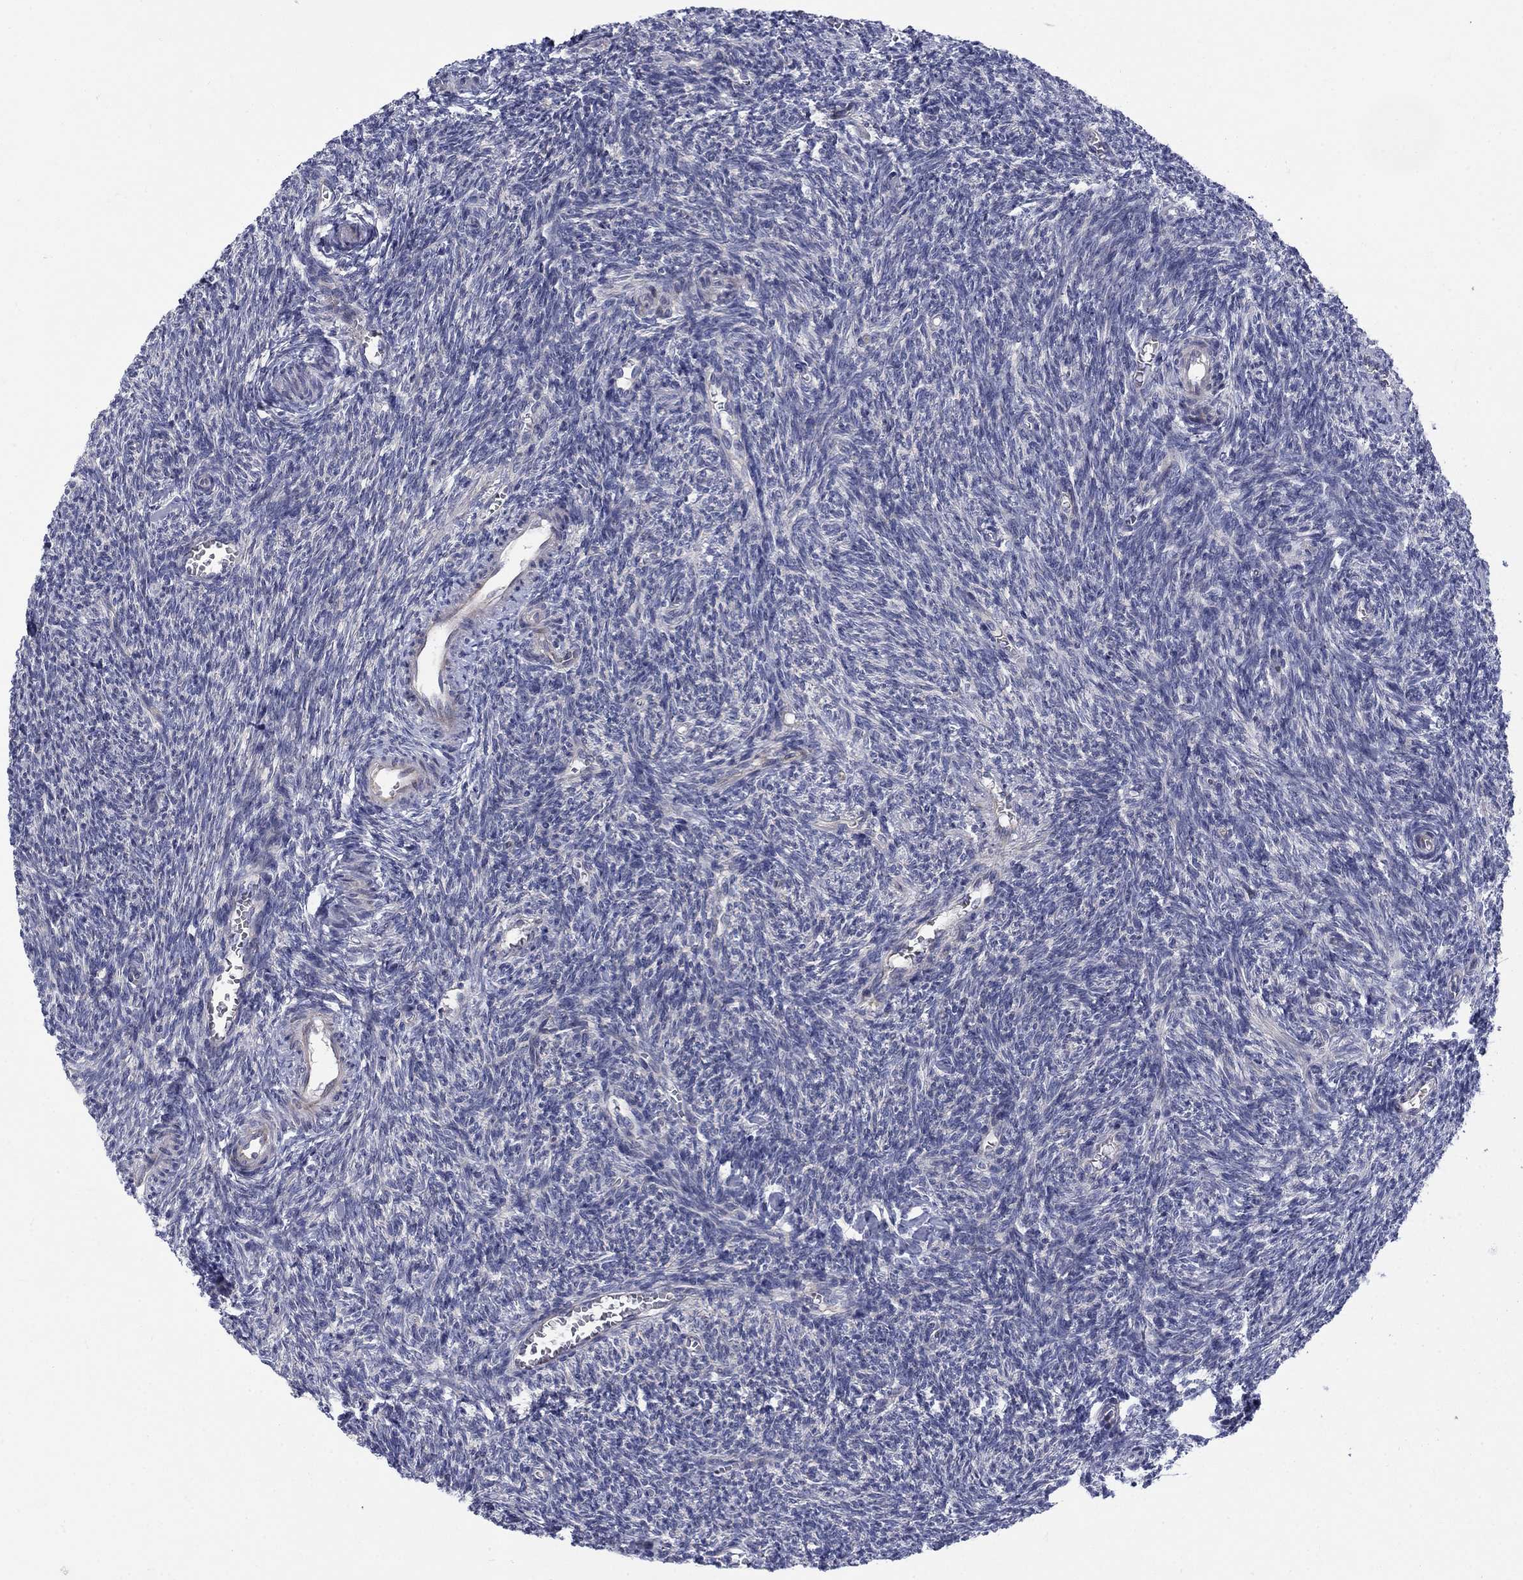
{"staining": {"intensity": "strong", "quantity": "25%-75%", "location": "cytoplasmic/membranous"}, "tissue": "ovary", "cell_type": "Follicle cells", "image_type": "normal", "snomed": [{"axis": "morphology", "description": "Normal tissue, NOS"}, {"axis": "topography", "description": "Ovary"}], "caption": "High-magnification brightfield microscopy of benign ovary stained with DAB (3,3'-diaminobenzidine) (brown) and counterstained with hematoxylin (blue). follicle cells exhibit strong cytoplasmic/membranous positivity is identified in approximately25%-75% of cells.", "gene": "FXR1", "patient": {"sex": "female", "age": 27}}